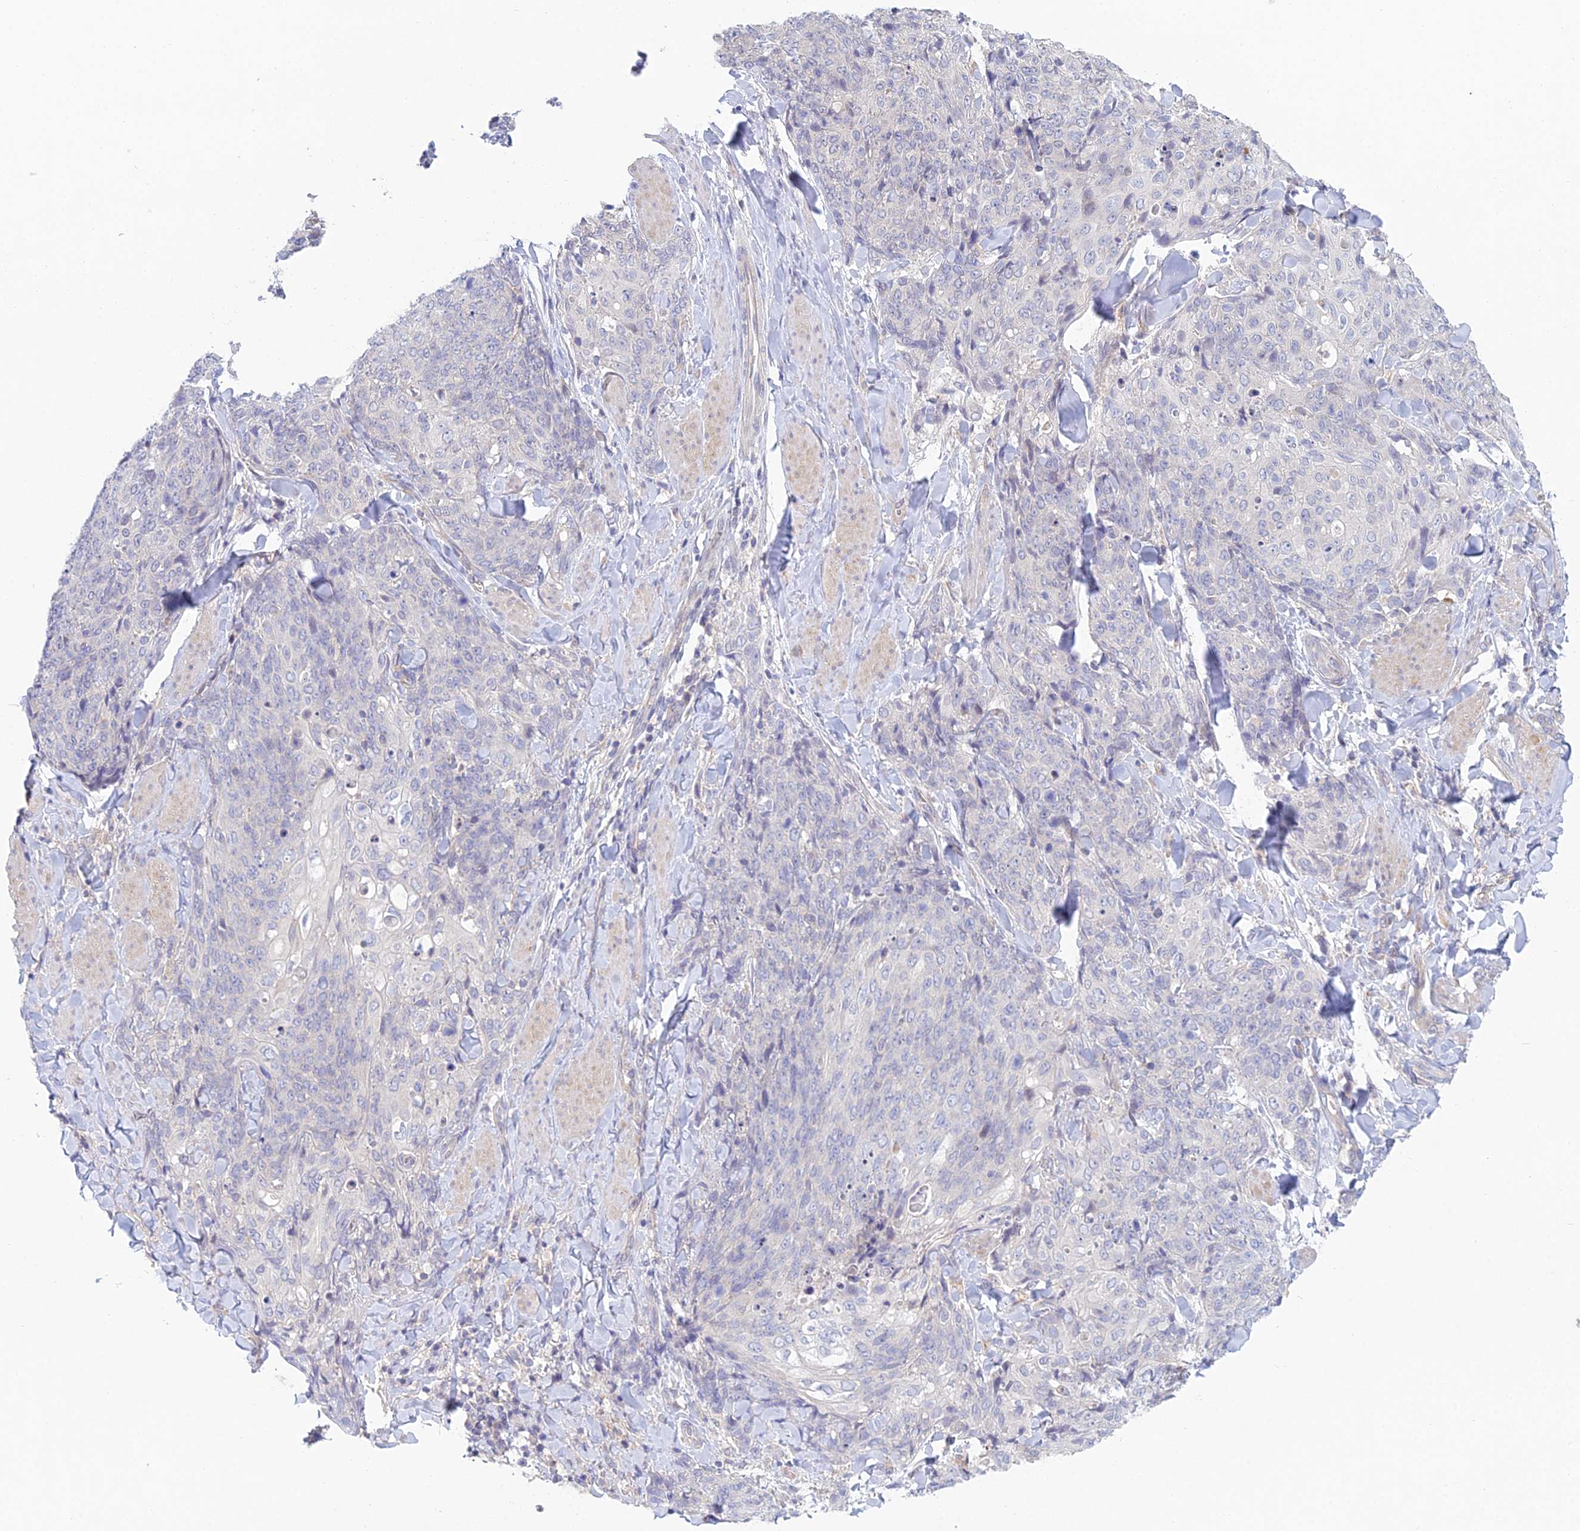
{"staining": {"intensity": "negative", "quantity": "none", "location": "none"}, "tissue": "skin cancer", "cell_type": "Tumor cells", "image_type": "cancer", "snomed": [{"axis": "morphology", "description": "Squamous cell carcinoma, NOS"}, {"axis": "topography", "description": "Skin"}, {"axis": "topography", "description": "Vulva"}], "caption": "The immunohistochemistry micrograph has no significant positivity in tumor cells of skin cancer tissue.", "gene": "METTL26", "patient": {"sex": "female", "age": 85}}